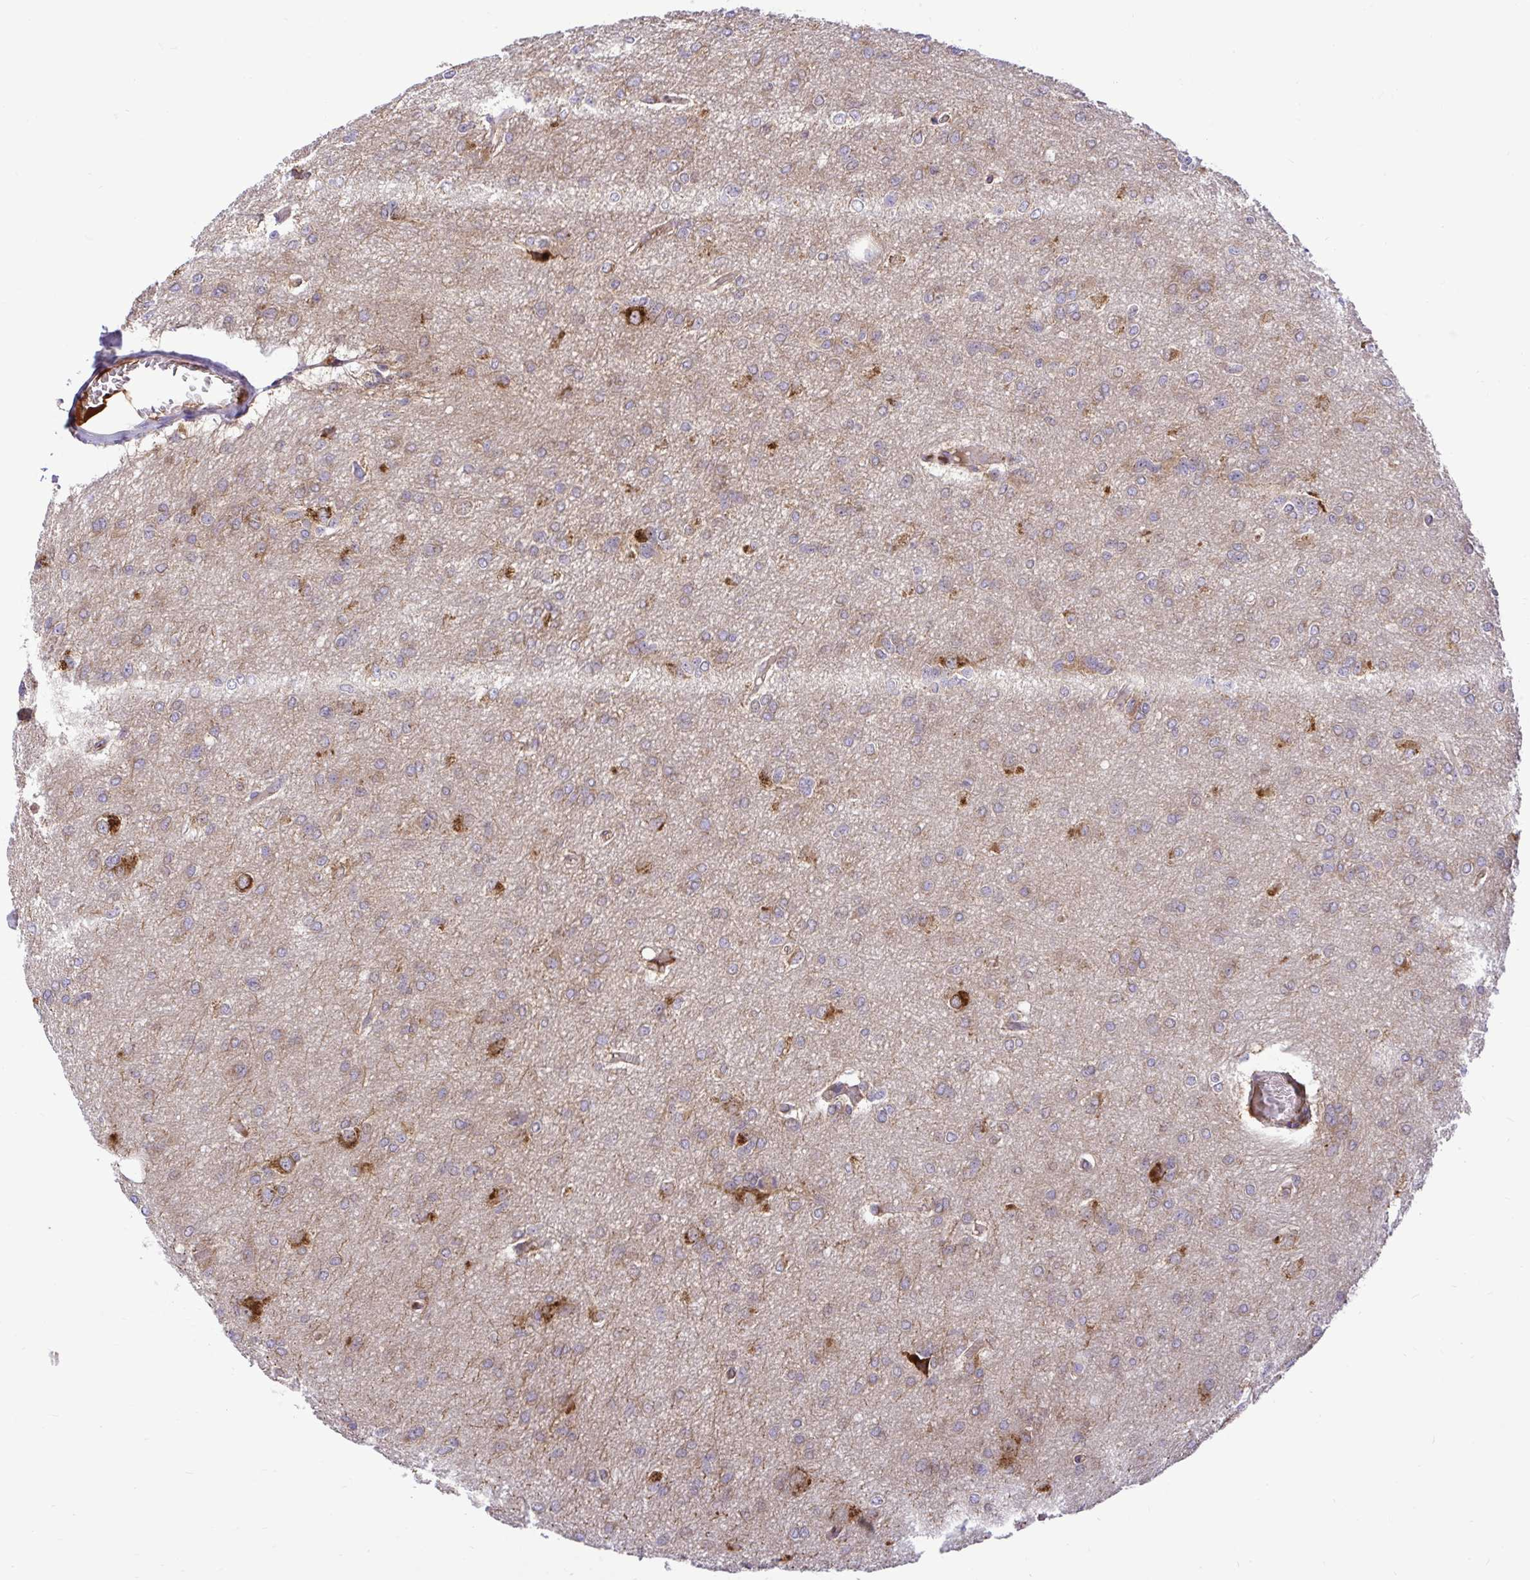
{"staining": {"intensity": "moderate", "quantity": "<25%", "location": "cytoplasmic/membranous"}, "tissue": "glioma", "cell_type": "Tumor cells", "image_type": "cancer", "snomed": [{"axis": "morphology", "description": "Glioma, malignant, Low grade"}, {"axis": "topography", "description": "Brain"}], "caption": "An immunohistochemistry photomicrograph of neoplastic tissue is shown. Protein staining in brown highlights moderate cytoplasmic/membranous positivity in glioma within tumor cells. (DAB IHC, brown staining for protein, blue staining for nuclei).", "gene": "VTI1B", "patient": {"sex": "male", "age": 26}}